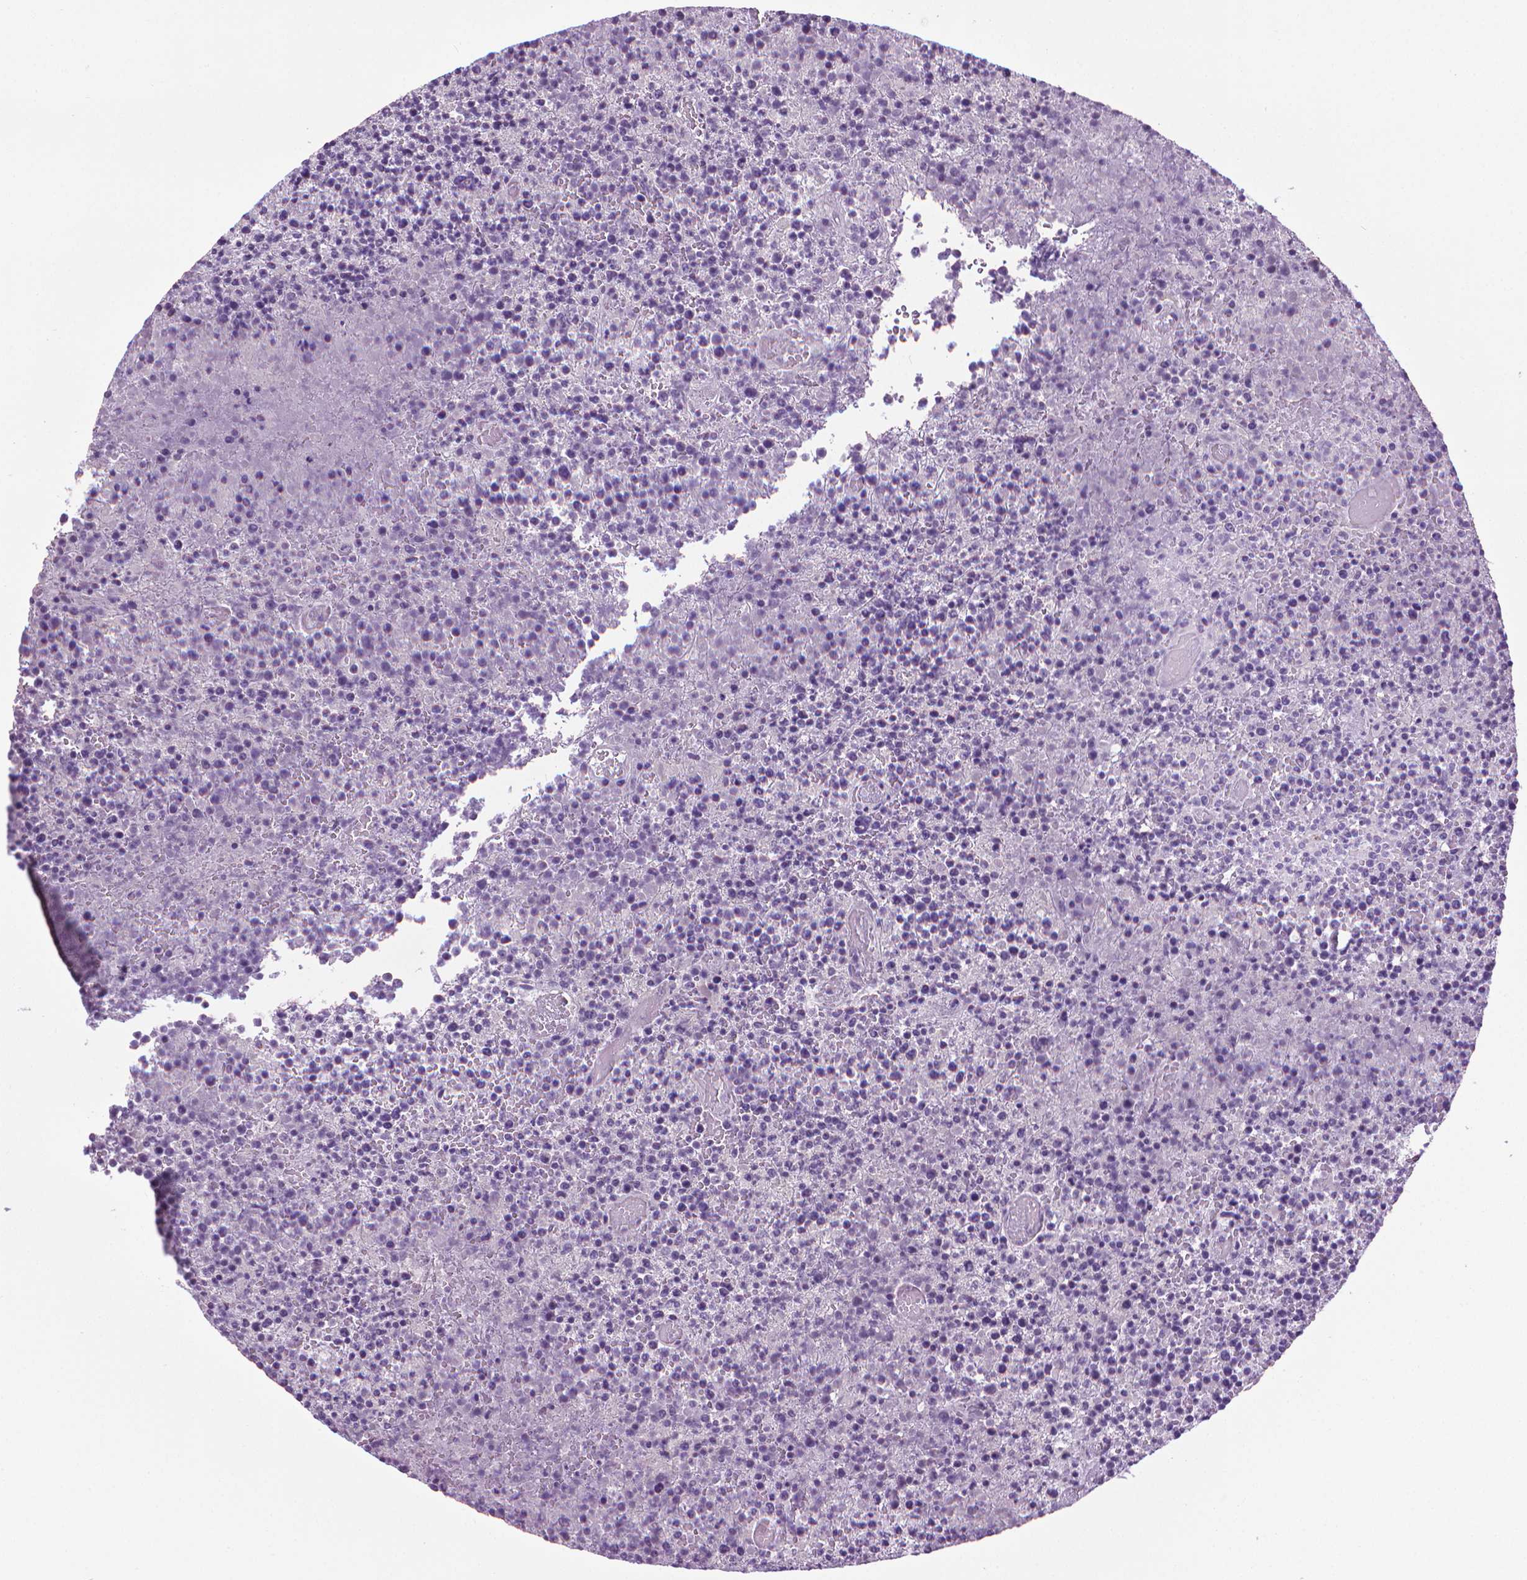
{"staining": {"intensity": "negative", "quantity": "none", "location": "none"}, "tissue": "lymphoma", "cell_type": "Tumor cells", "image_type": "cancer", "snomed": [{"axis": "morphology", "description": "Malignant lymphoma, non-Hodgkin's type, High grade"}, {"axis": "topography", "description": "Lymph node"}], "caption": "Tumor cells are negative for brown protein staining in high-grade malignant lymphoma, non-Hodgkin's type. (DAB IHC visualized using brightfield microscopy, high magnification).", "gene": "DNAI7", "patient": {"sex": "male", "age": 13}}